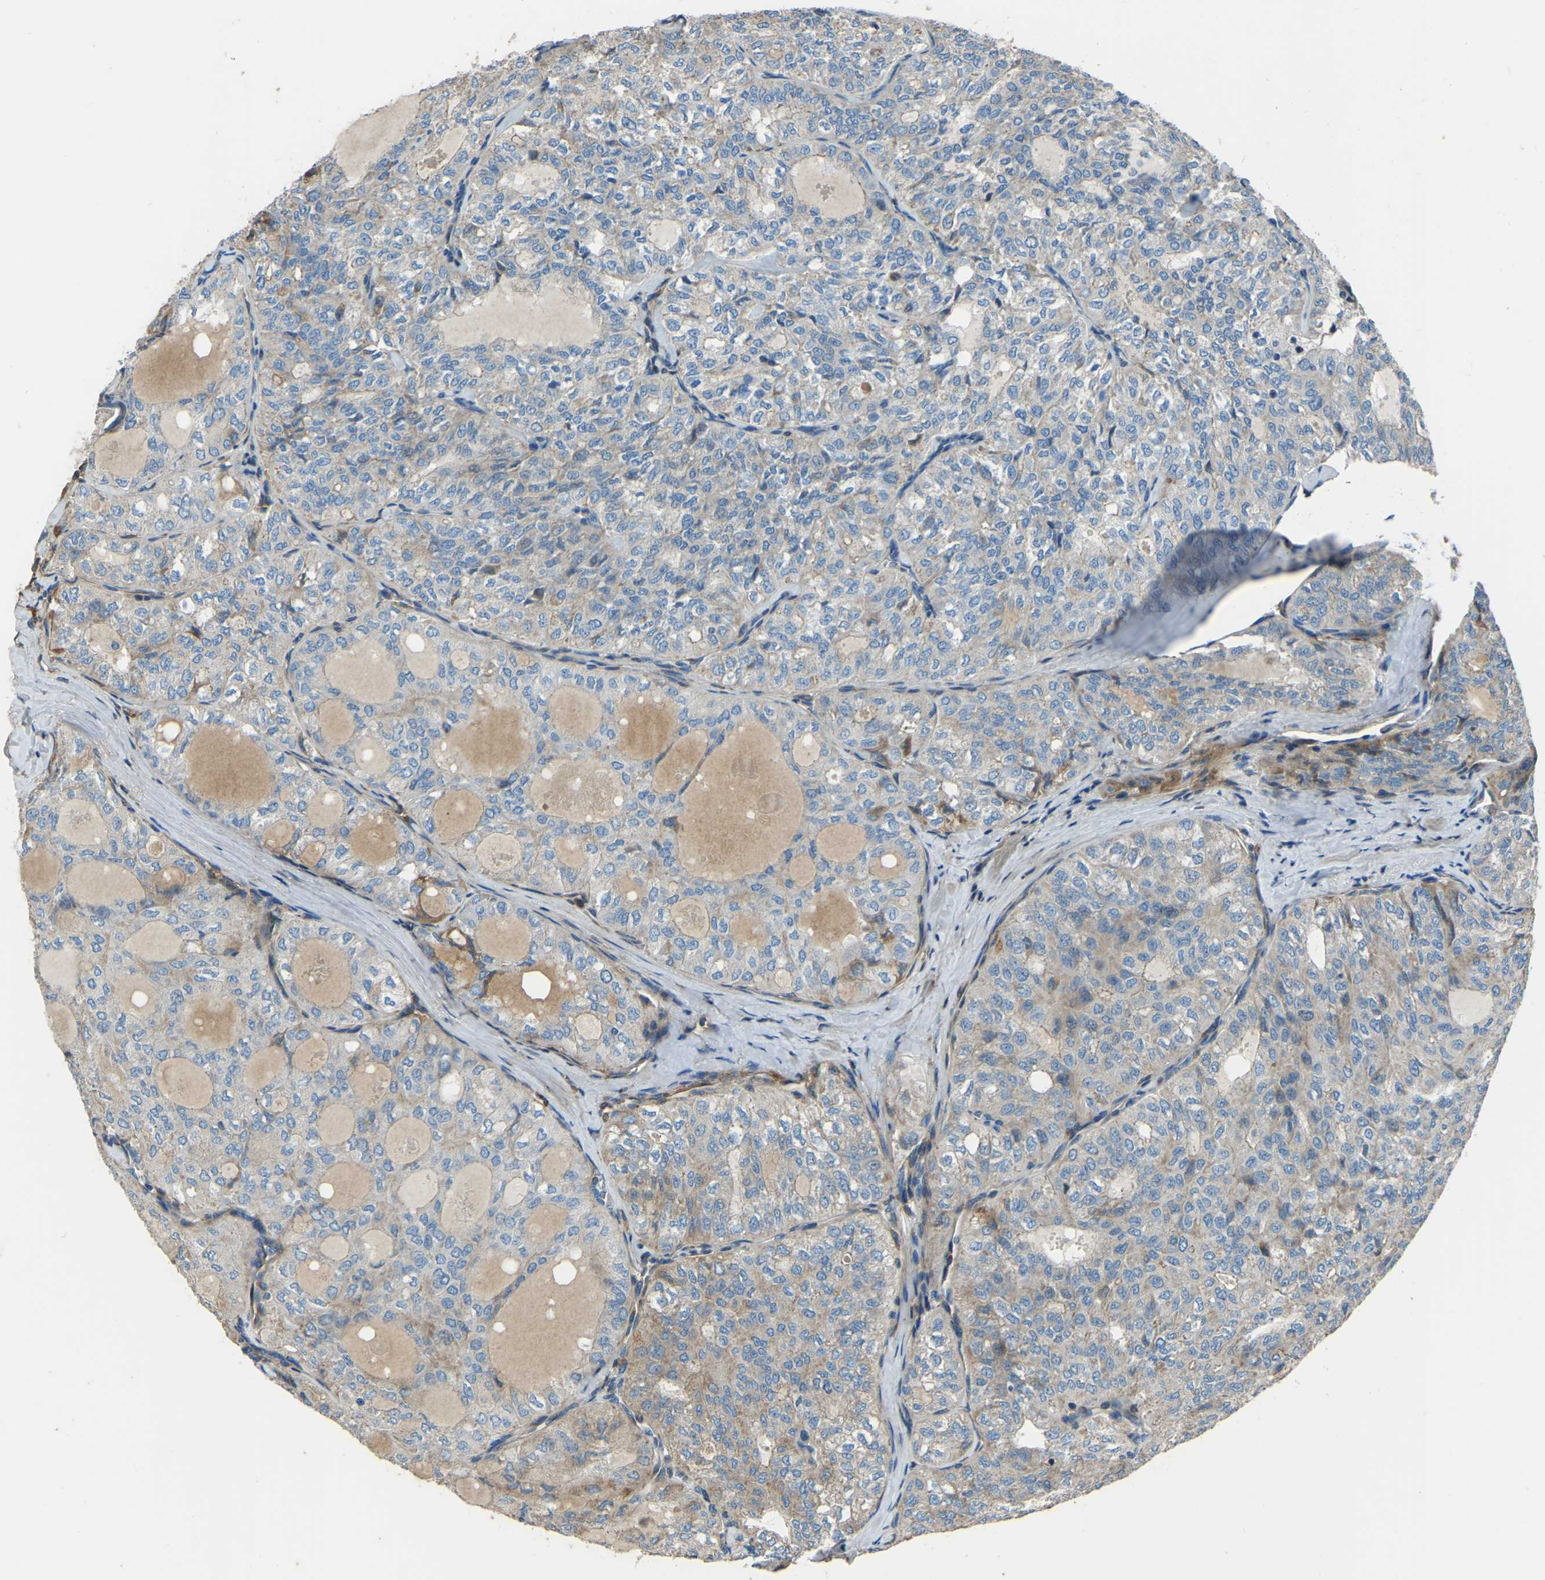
{"staining": {"intensity": "moderate", "quantity": "<25%", "location": "cytoplasmic/membranous"}, "tissue": "thyroid cancer", "cell_type": "Tumor cells", "image_type": "cancer", "snomed": [{"axis": "morphology", "description": "Follicular adenoma carcinoma, NOS"}, {"axis": "topography", "description": "Thyroid gland"}], "caption": "An IHC micrograph of neoplastic tissue is shown. Protein staining in brown shows moderate cytoplasmic/membranous positivity in follicular adenoma carcinoma (thyroid) within tumor cells.", "gene": "COL3A1", "patient": {"sex": "male", "age": 75}}